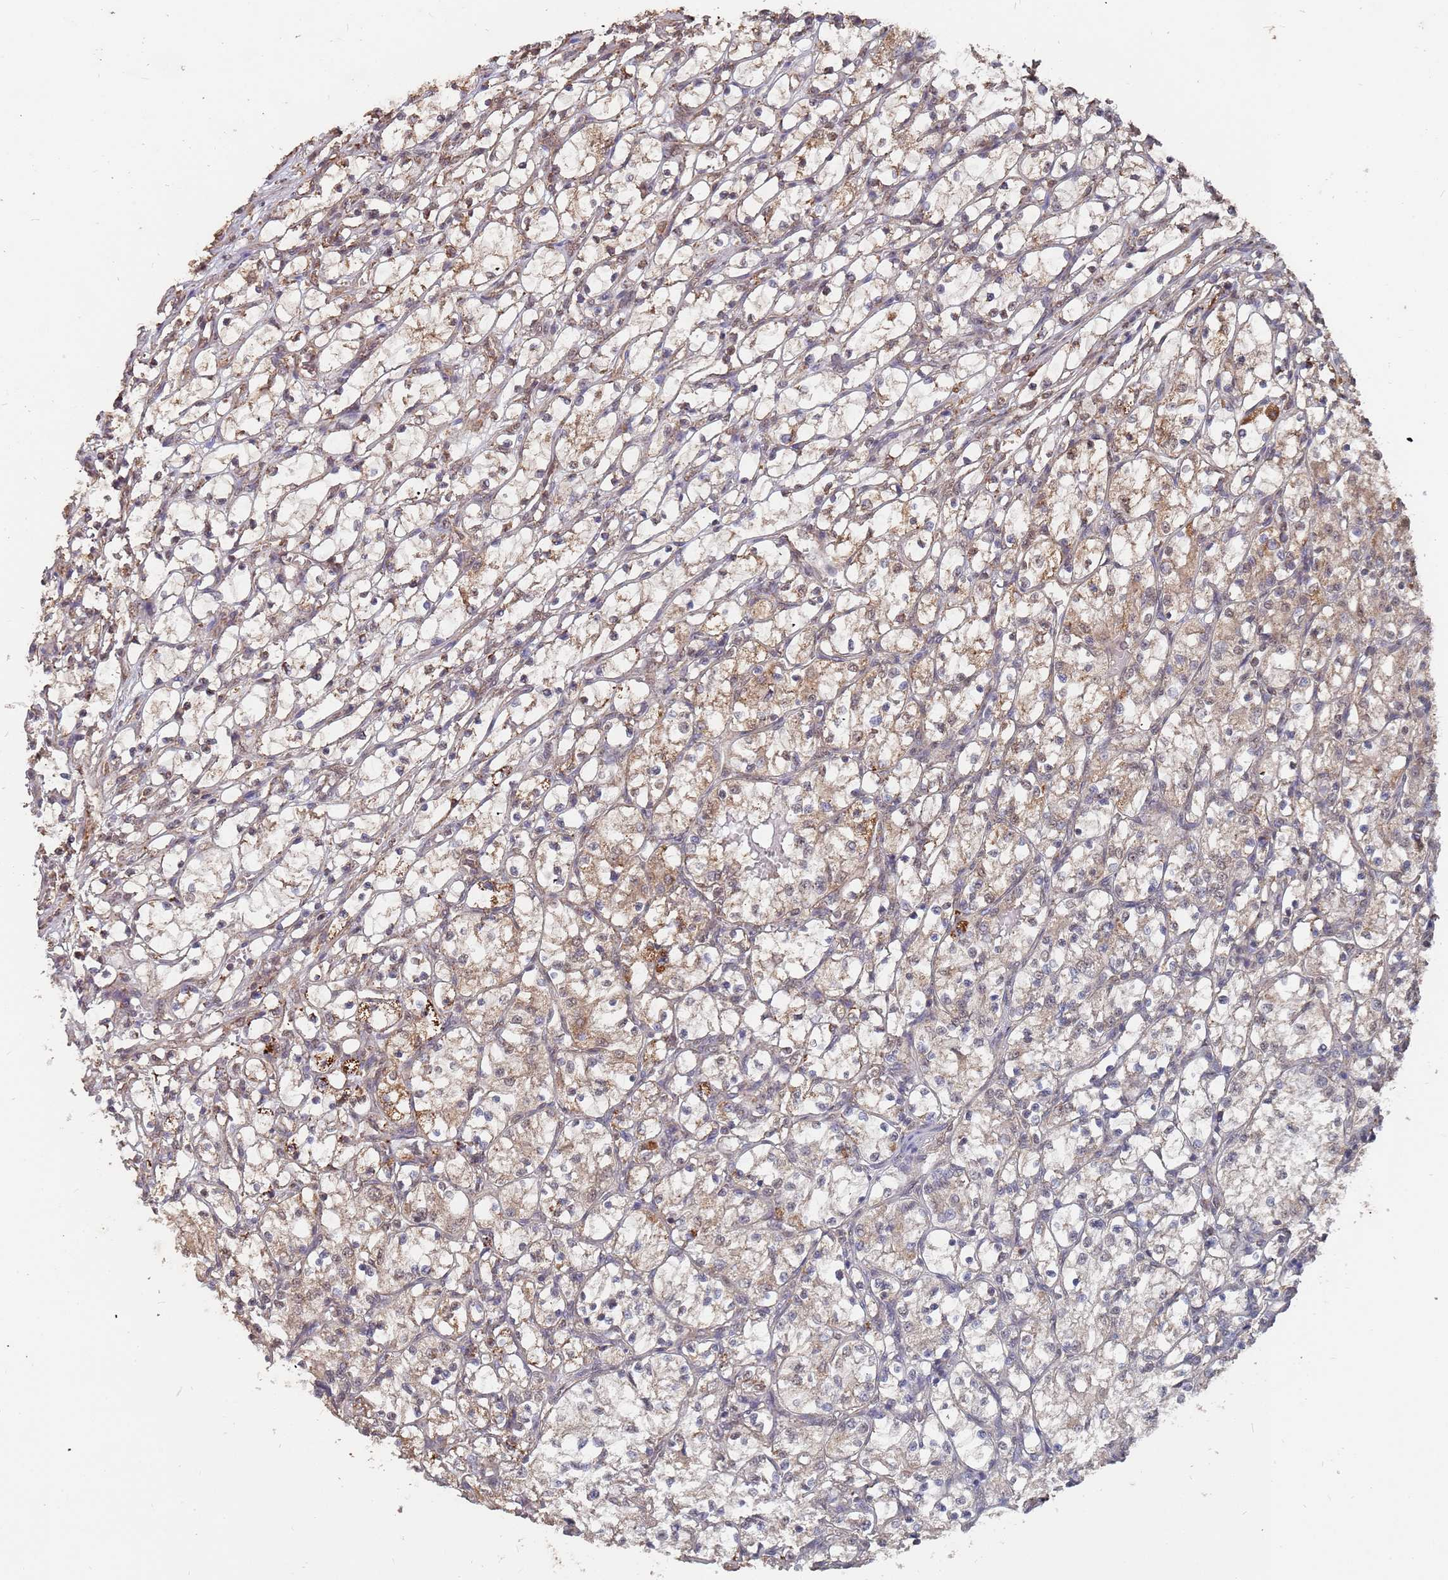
{"staining": {"intensity": "weak", "quantity": "25%-75%", "location": "cytoplasmic/membranous"}, "tissue": "renal cancer", "cell_type": "Tumor cells", "image_type": "cancer", "snomed": [{"axis": "morphology", "description": "Adenocarcinoma, NOS"}, {"axis": "topography", "description": "Kidney"}], "caption": "This is a micrograph of immunohistochemistry staining of adenocarcinoma (renal), which shows weak positivity in the cytoplasmic/membranous of tumor cells.", "gene": "PRORP", "patient": {"sex": "female", "age": 69}}